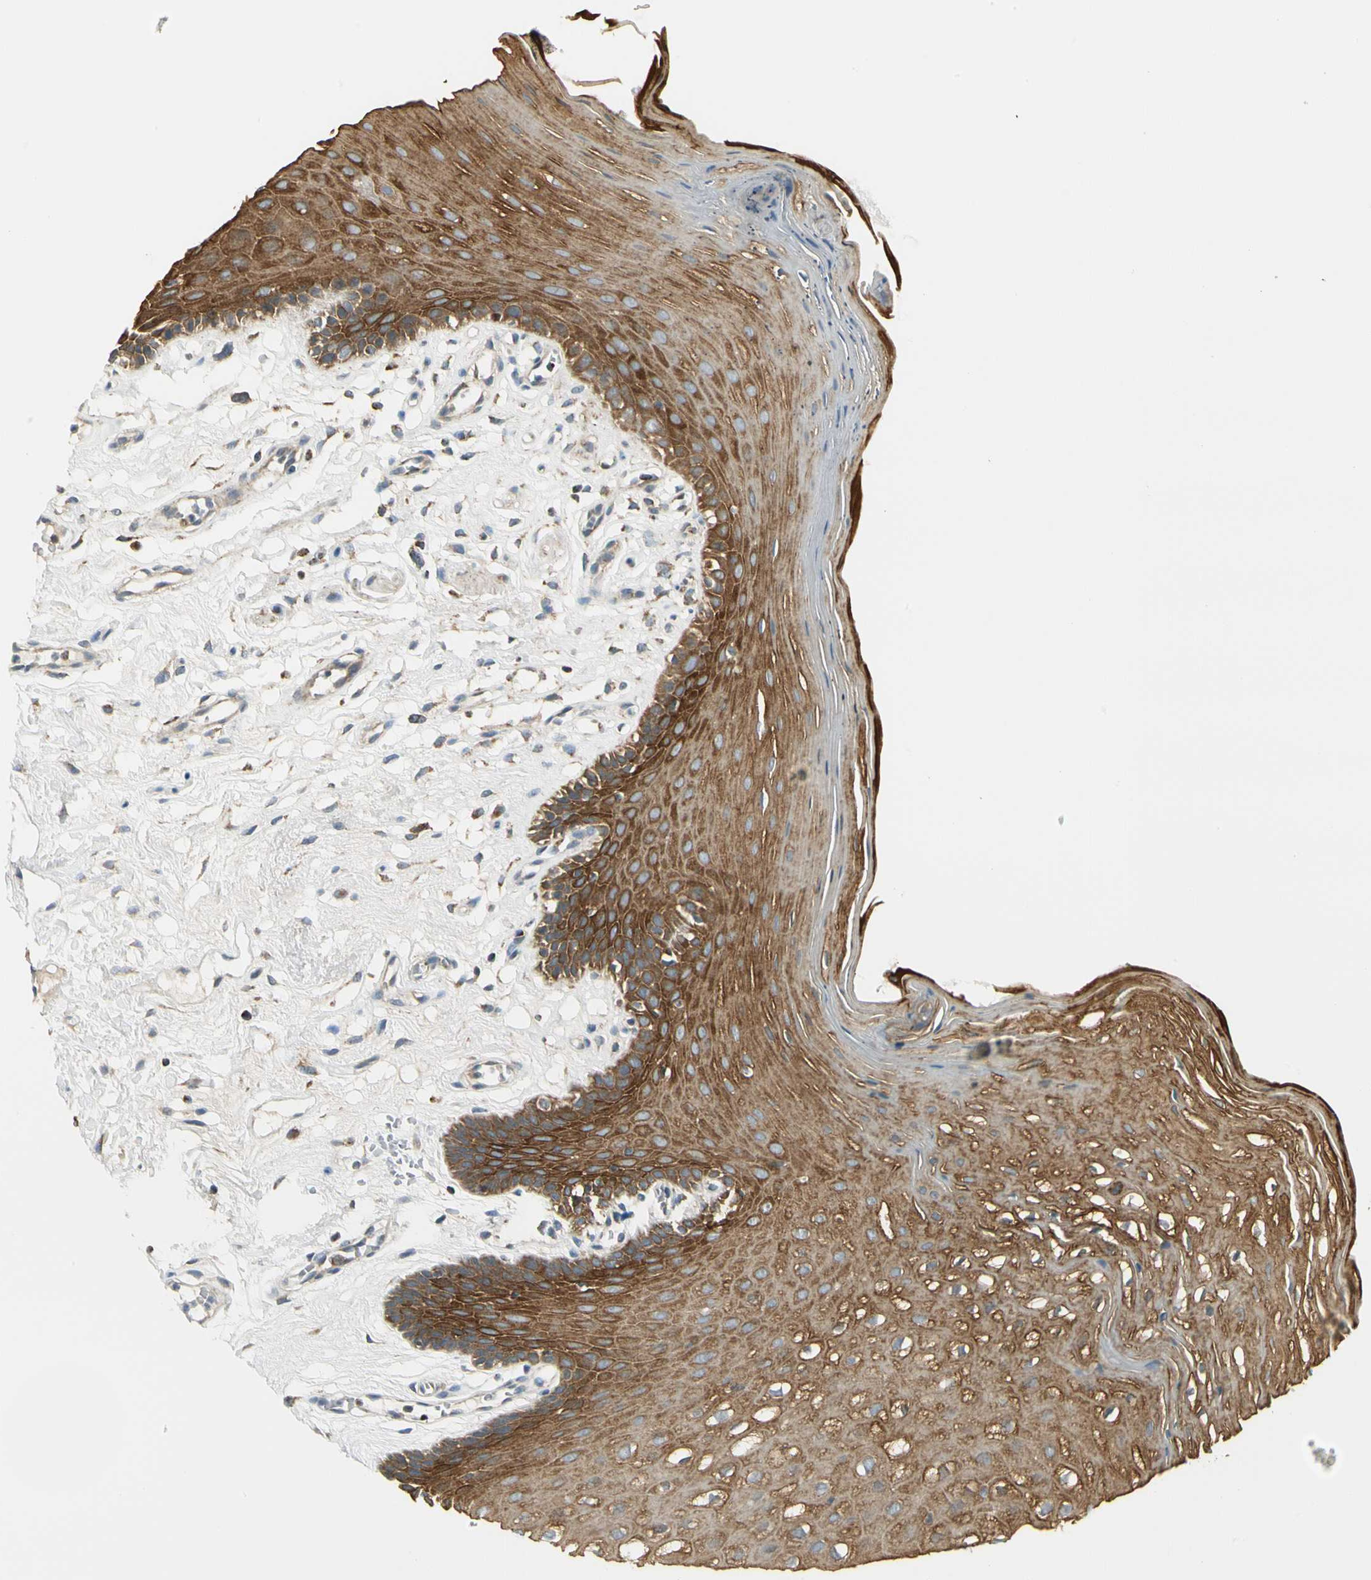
{"staining": {"intensity": "strong", "quantity": "25%-75%", "location": "cytoplasmic/membranous"}, "tissue": "oral mucosa", "cell_type": "Squamous epithelial cells", "image_type": "normal", "snomed": [{"axis": "morphology", "description": "Normal tissue, NOS"}, {"axis": "morphology", "description": "Squamous cell carcinoma, NOS"}, {"axis": "topography", "description": "Skeletal muscle"}, {"axis": "topography", "description": "Oral tissue"}, {"axis": "topography", "description": "Head-Neck"}], "caption": "Protein staining shows strong cytoplasmic/membranous positivity in about 25%-75% of squamous epithelial cells in benign oral mucosa.", "gene": "EPHB3", "patient": {"sex": "male", "age": 71}}